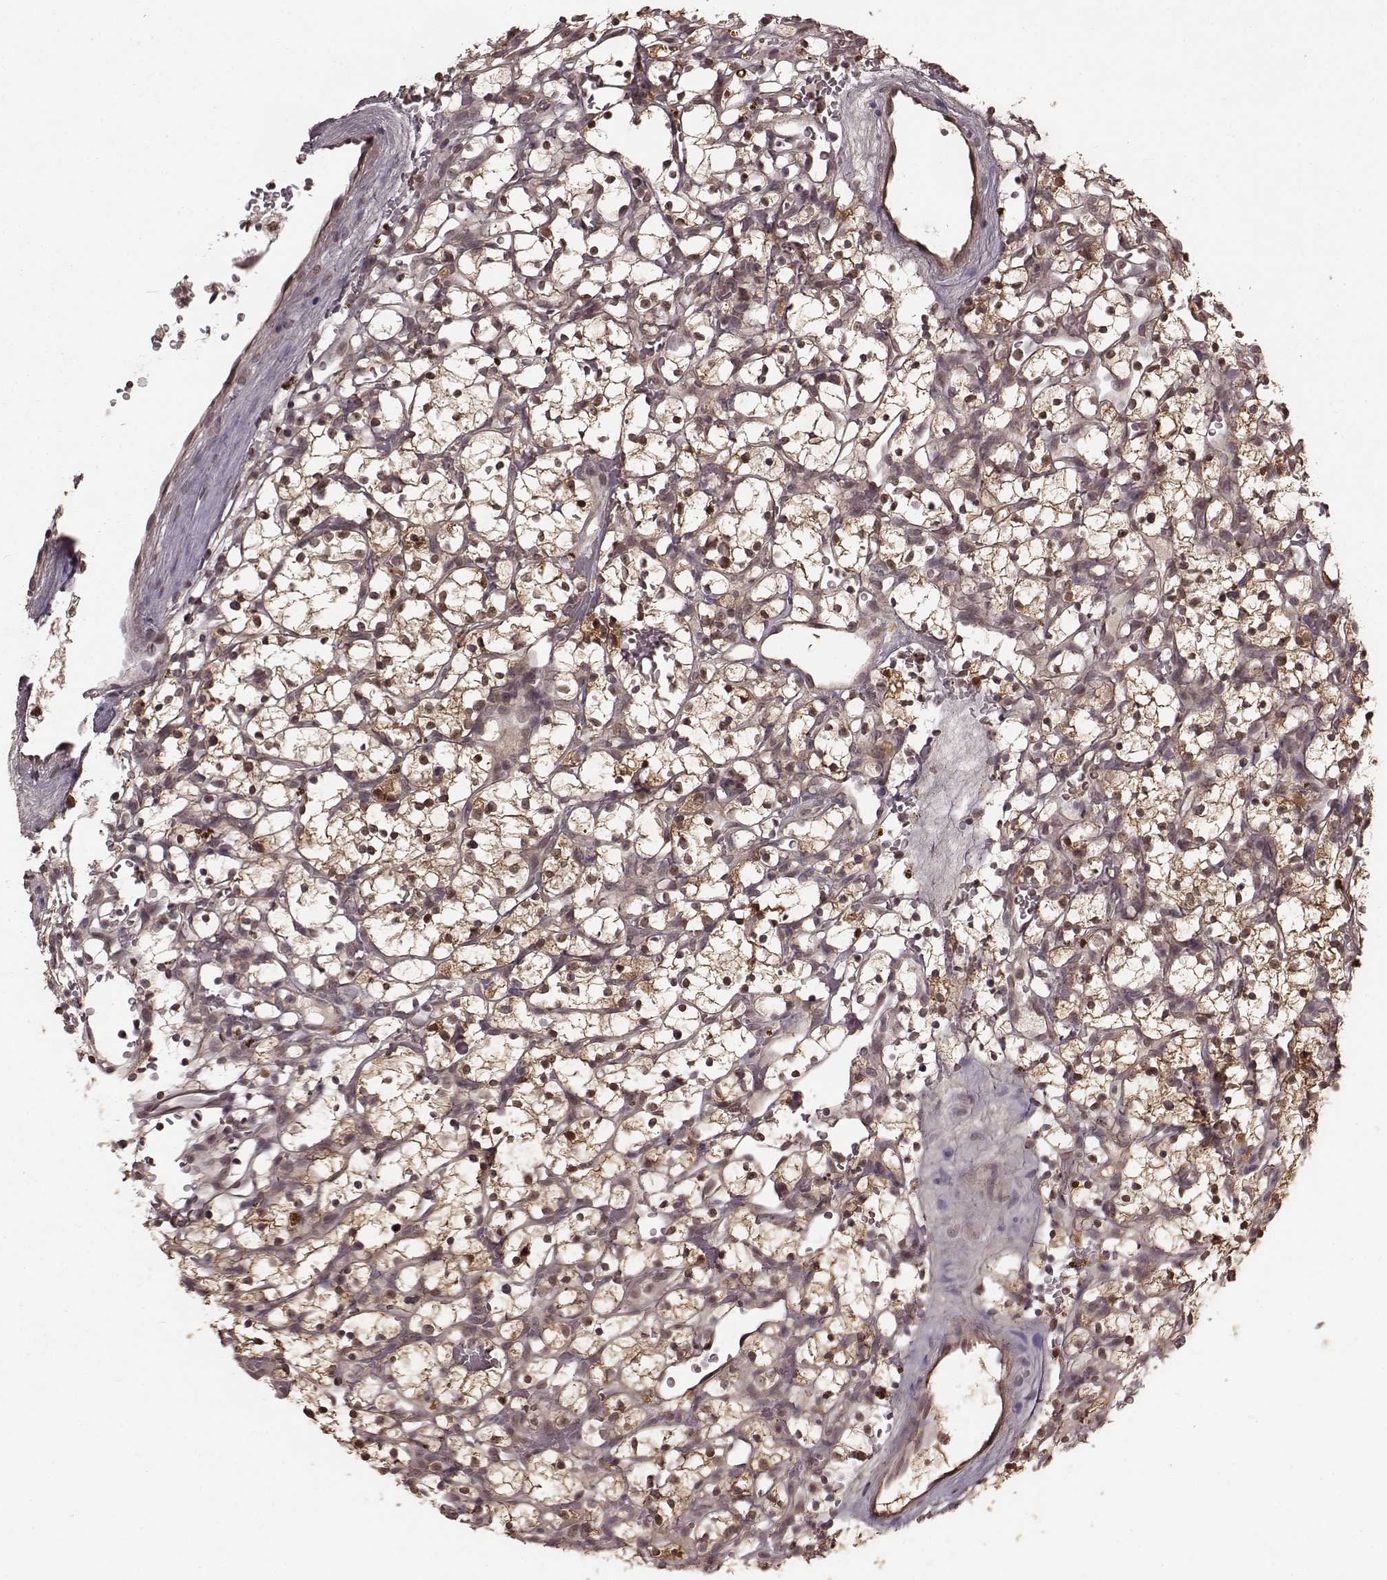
{"staining": {"intensity": "moderate", "quantity": "25%-75%", "location": "cytoplasmic/membranous,nuclear"}, "tissue": "renal cancer", "cell_type": "Tumor cells", "image_type": "cancer", "snomed": [{"axis": "morphology", "description": "Adenocarcinoma, NOS"}, {"axis": "topography", "description": "Kidney"}], "caption": "There is medium levels of moderate cytoplasmic/membranous and nuclear positivity in tumor cells of adenocarcinoma (renal), as demonstrated by immunohistochemical staining (brown color).", "gene": "GSS", "patient": {"sex": "female", "age": 64}}